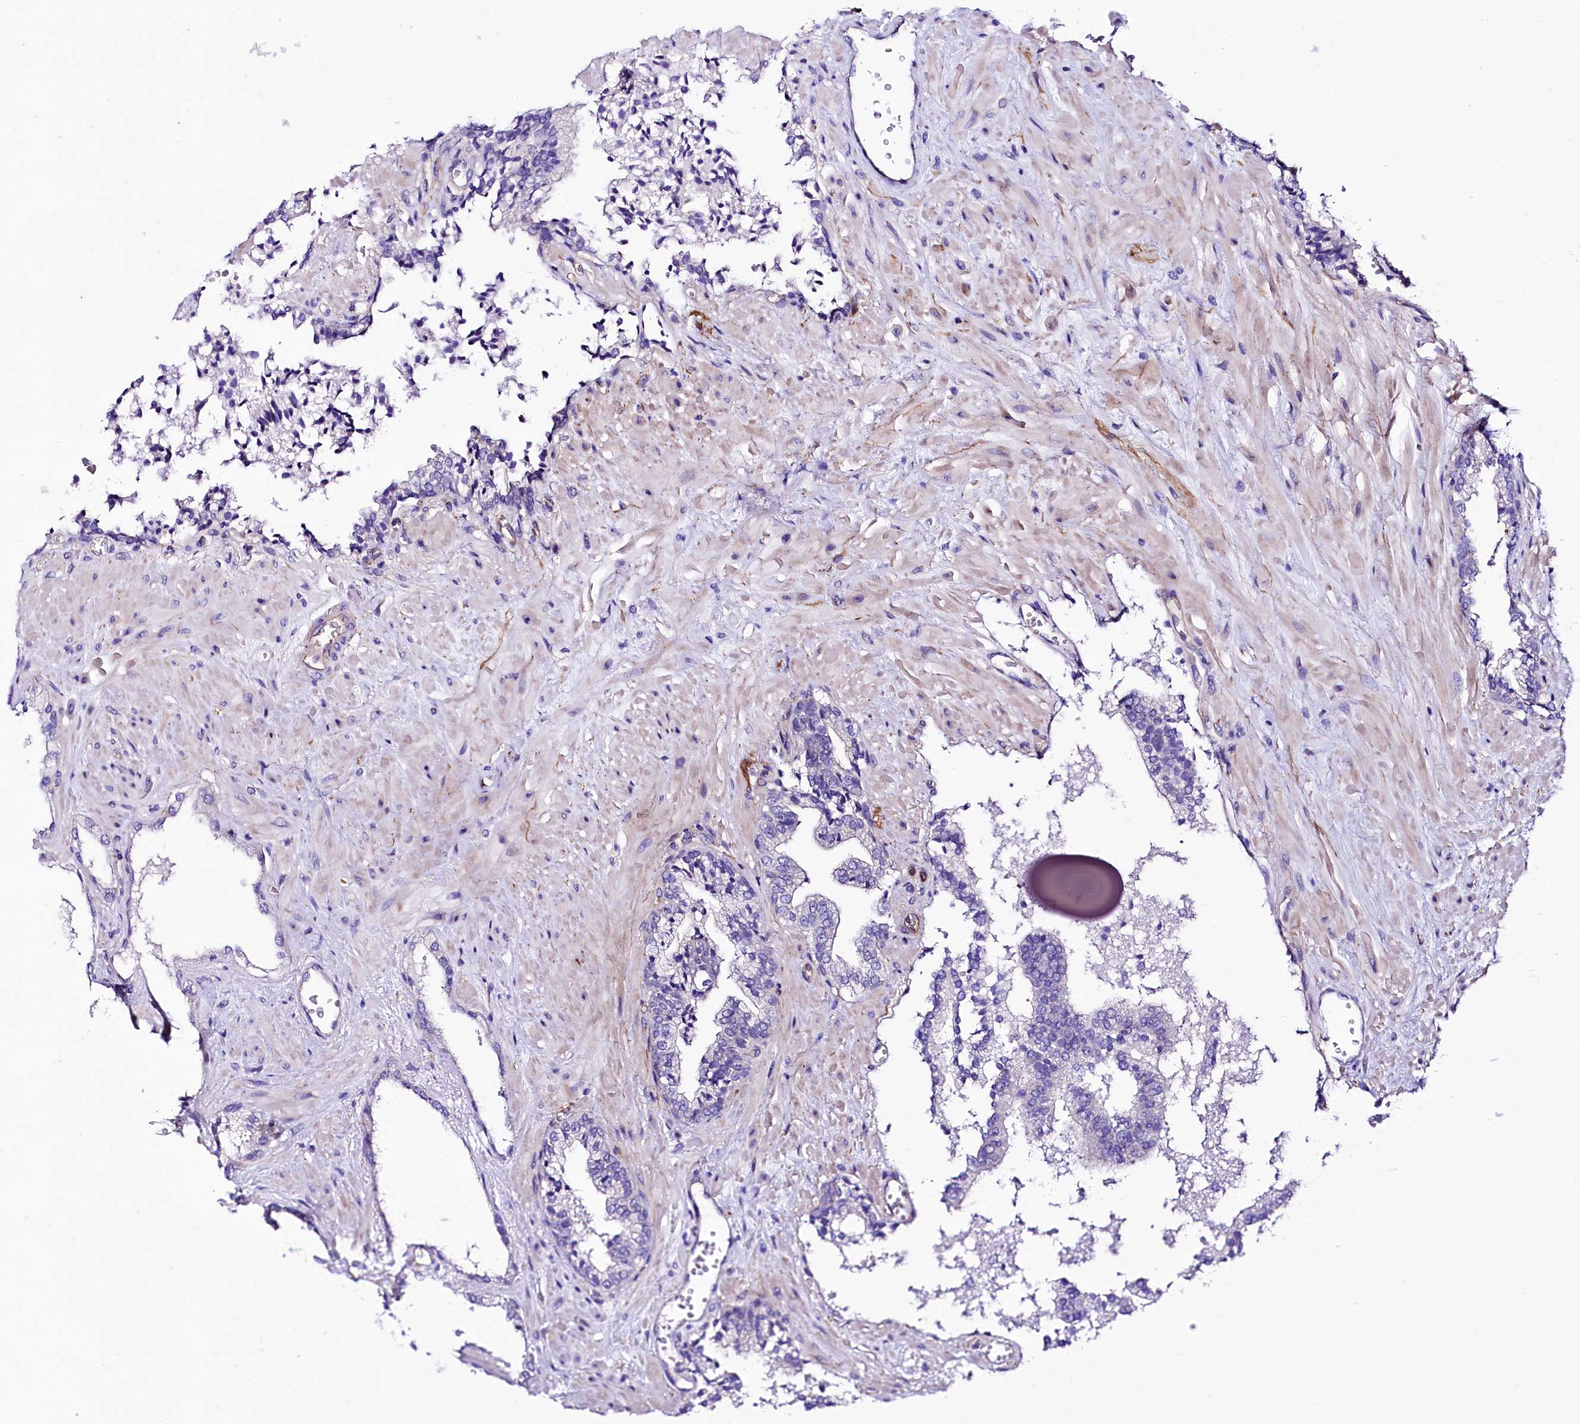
{"staining": {"intensity": "negative", "quantity": "none", "location": "none"}, "tissue": "prostate cancer", "cell_type": "Tumor cells", "image_type": "cancer", "snomed": [{"axis": "morphology", "description": "Adenocarcinoma, High grade"}, {"axis": "topography", "description": "Prostate"}], "caption": "Immunohistochemistry of prostate adenocarcinoma (high-grade) reveals no staining in tumor cells.", "gene": "SLF1", "patient": {"sex": "male", "age": 71}}